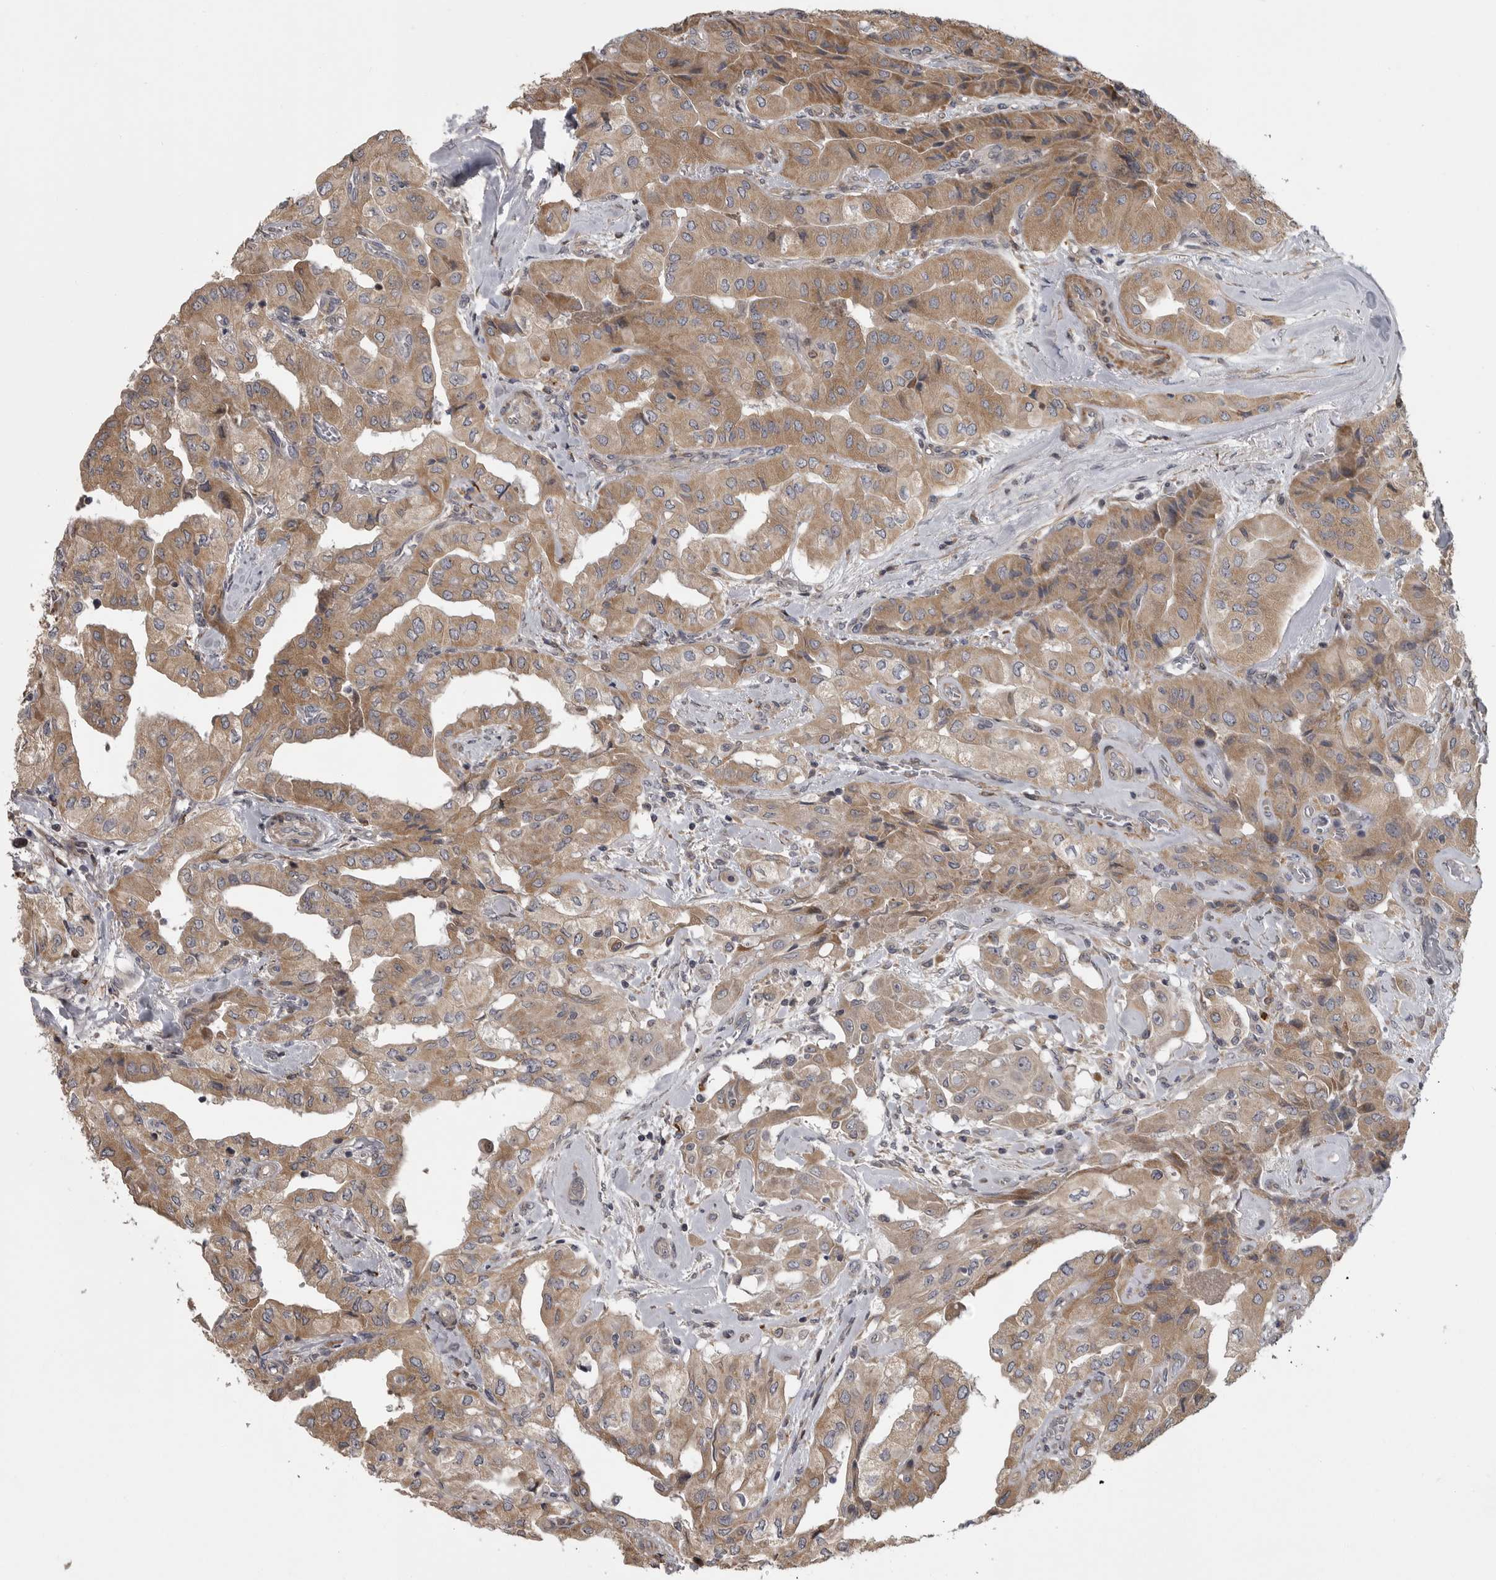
{"staining": {"intensity": "moderate", "quantity": ">75%", "location": "cytoplasmic/membranous"}, "tissue": "thyroid cancer", "cell_type": "Tumor cells", "image_type": "cancer", "snomed": [{"axis": "morphology", "description": "Papillary adenocarcinoma, NOS"}, {"axis": "topography", "description": "Thyroid gland"}], "caption": "Thyroid cancer tissue demonstrates moderate cytoplasmic/membranous staining in about >75% of tumor cells (DAB (3,3'-diaminobenzidine) IHC with brightfield microscopy, high magnification).", "gene": "ZNRF1", "patient": {"sex": "female", "age": 59}}